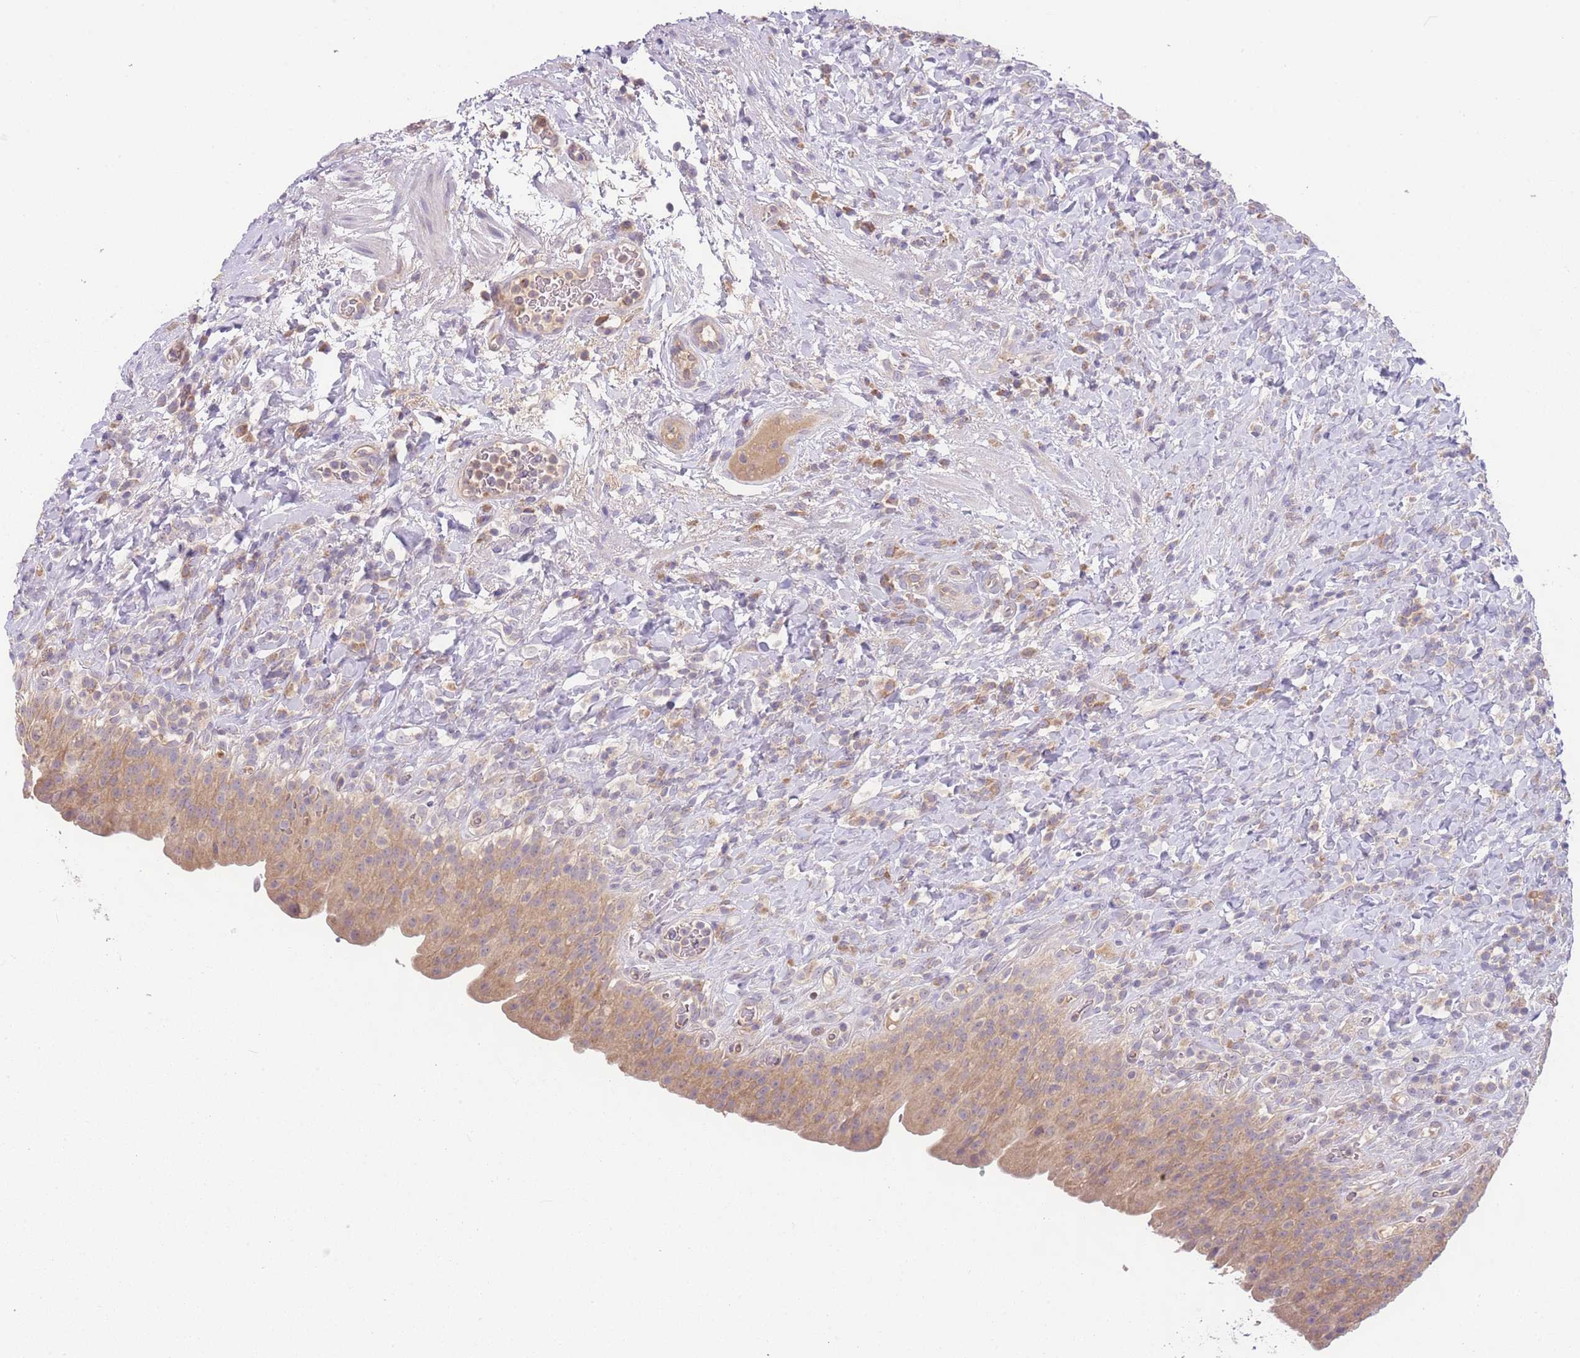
{"staining": {"intensity": "moderate", "quantity": ">75%", "location": "cytoplasmic/membranous"}, "tissue": "urinary bladder", "cell_type": "Urothelial cells", "image_type": "normal", "snomed": [{"axis": "morphology", "description": "Normal tissue, NOS"}, {"axis": "morphology", "description": "Inflammation, NOS"}, {"axis": "topography", "description": "Urinary bladder"}], "caption": "Immunohistochemistry (IHC) histopathology image of benign urinary bladder: urinary bladder stained using IHC exhibits medium levels of moderate protein expression localized specifically in the cytoplasmic/membranous of urothelial cells, appearing as a cytoplasmic/membranous brown color.", "gene": "SKOR2", "patient": {"sex": "male", "age": 64}}